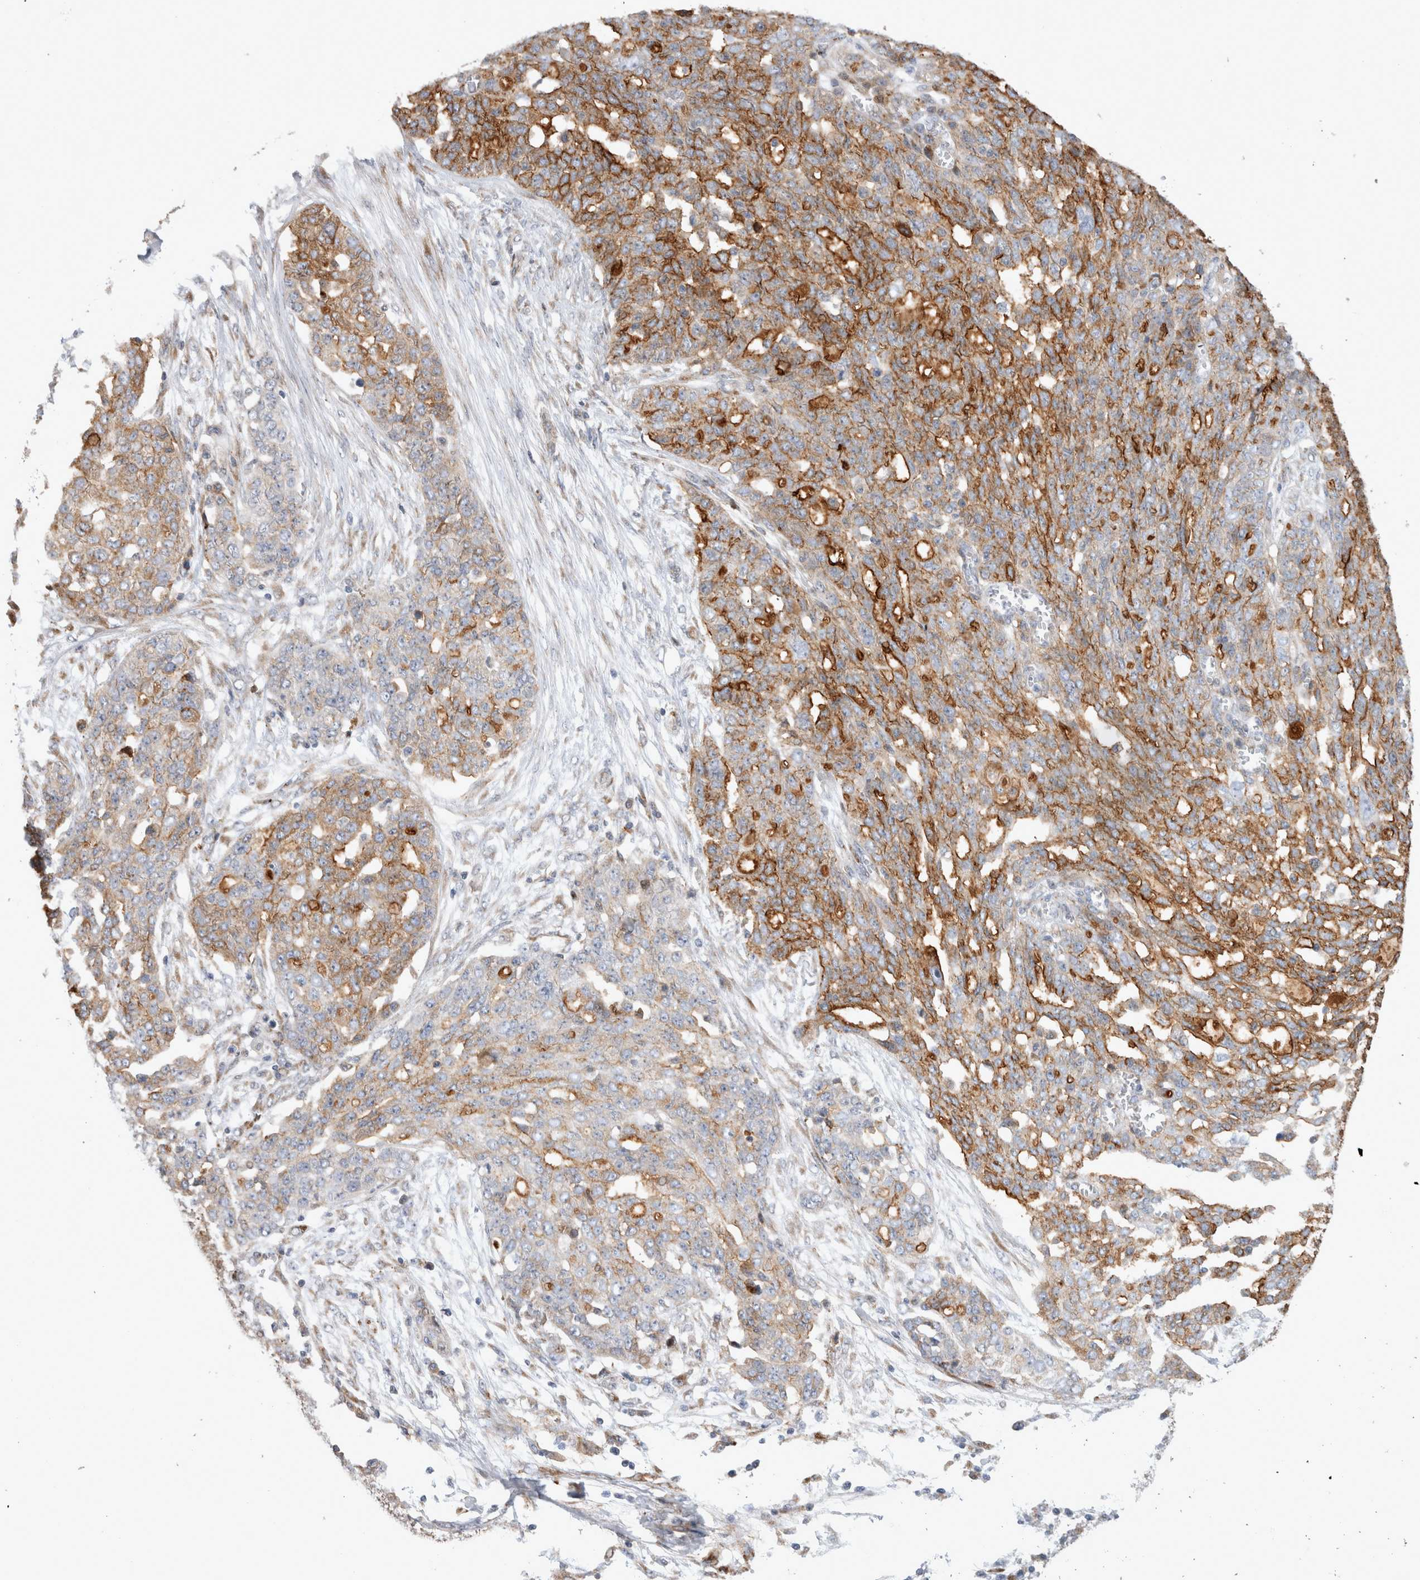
{"staining": {"intensity": "moderate", "quantity": "25%-75%", "location": "cytoplasmic/membranous"}, "tissue": "ovarian cancer", "cell_type": "Tumor cells", "image_type": "cancer", "snomed": [{"axis": "morphology", "description": "Cystadenocarcinoma, serous, NOS"}, {"axis": "topography", "description": "Soft tissue"}, {"axis": "topography", "description": "Ovary"}], "caption": "Brown immunohistochemical staining in ovarian cancer shows moderate cytoplasmic/membranous positivity in approximately 25%-75% of tumor cells. (Stains: DAB in brown, nuclei in blue, Microscopy: brightfield microscopy at high magnification).", "gene": "TRMT9B", "patient": {"sex": "female", "age": 57}}